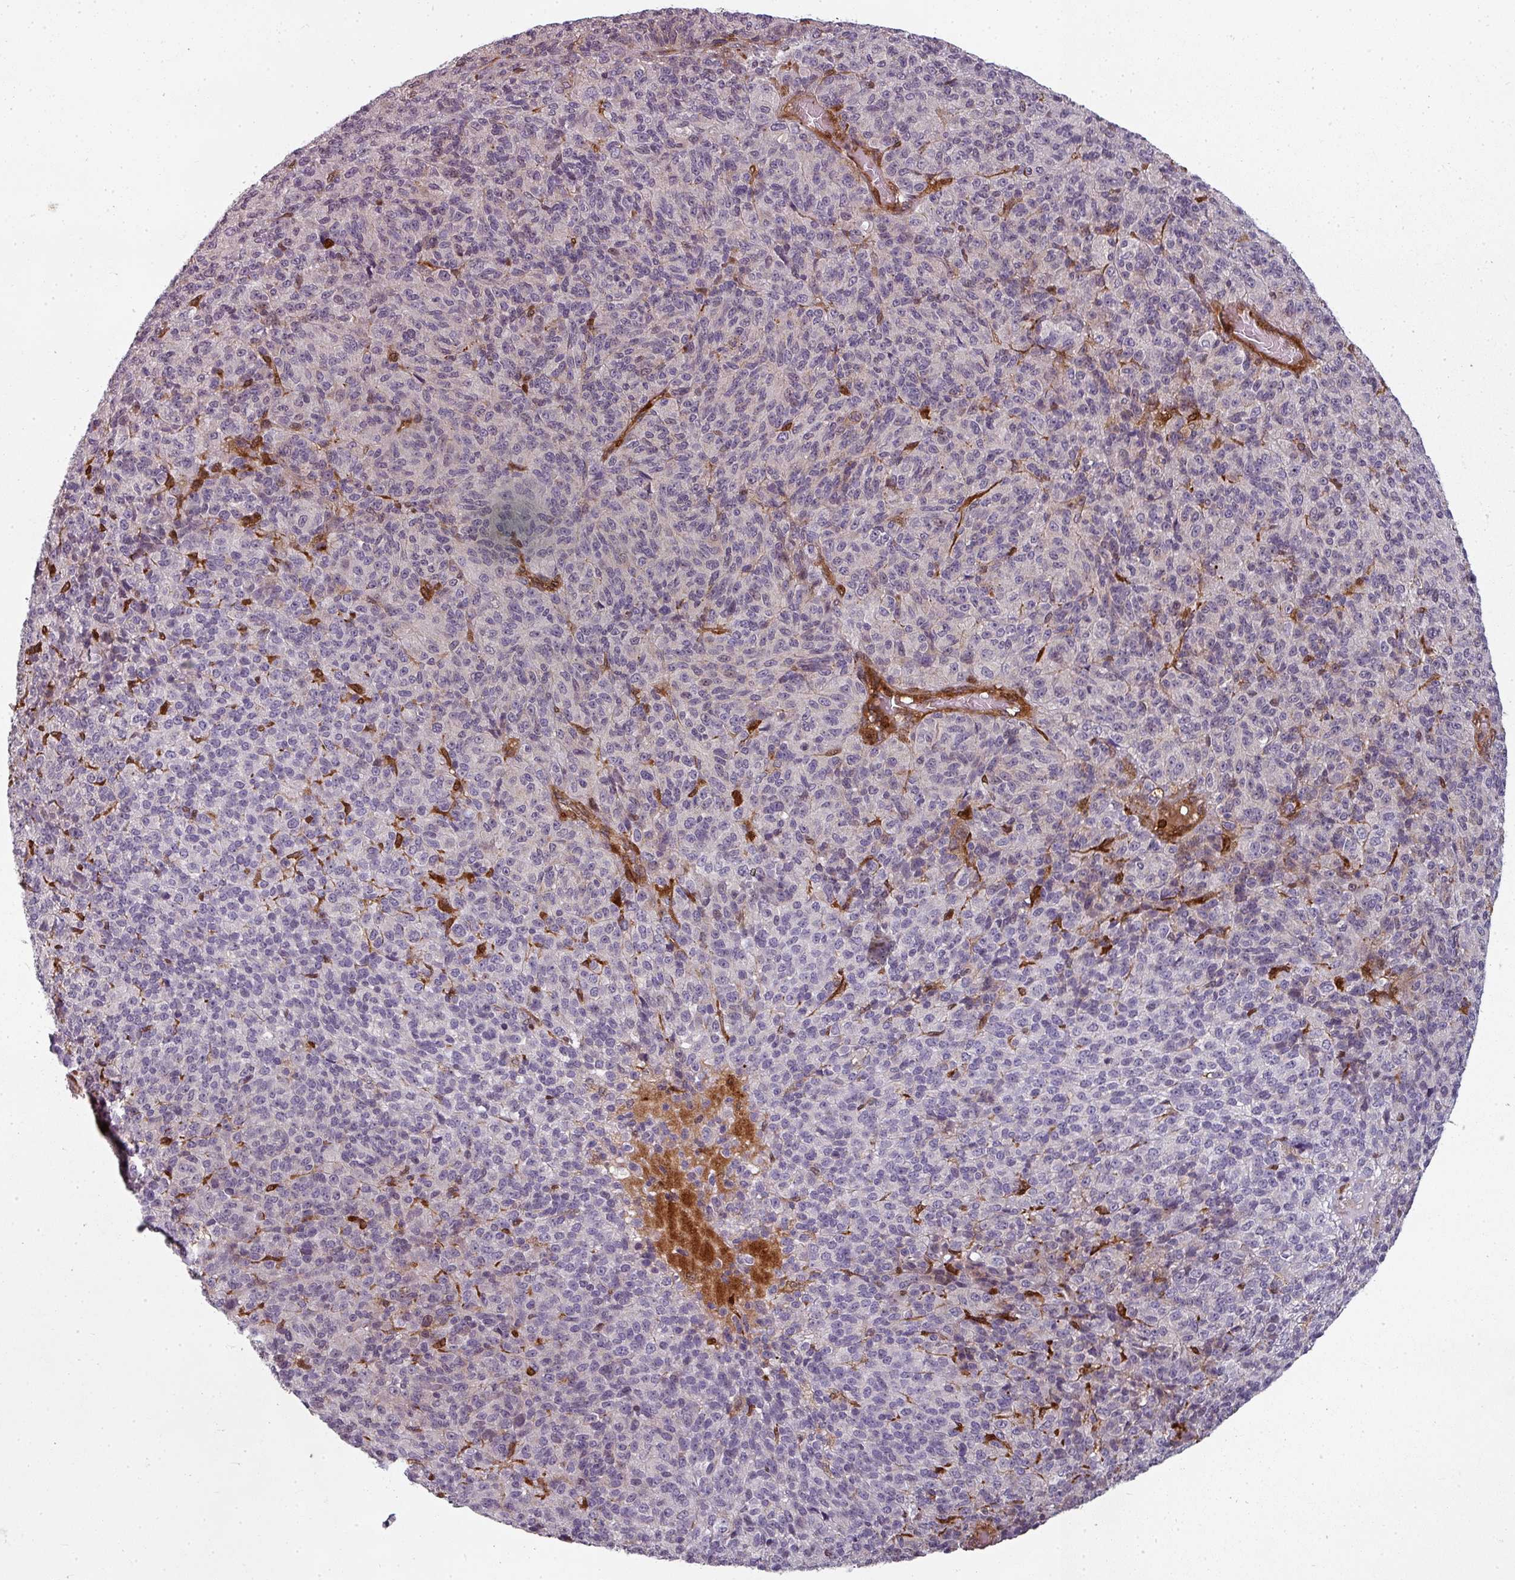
{"staining": {"intensity": "negative", "quantity": "none", "location": "none"}, "tissue": "melanoma", "cell_type": "Tumor cells", "image_type": "cancer", "snomed": [{"axis": "morphology", "description": "Malignant melanoma, Metastatic site"}, {"axis": "topography", "description": "Brain"}], "caption": "This is an immunohistochemistry (IHC) image of human melanoma. There is no staining in tumor cells.", "gene": "CLIC1", "patient": {"sex": "female", "age": 56}}